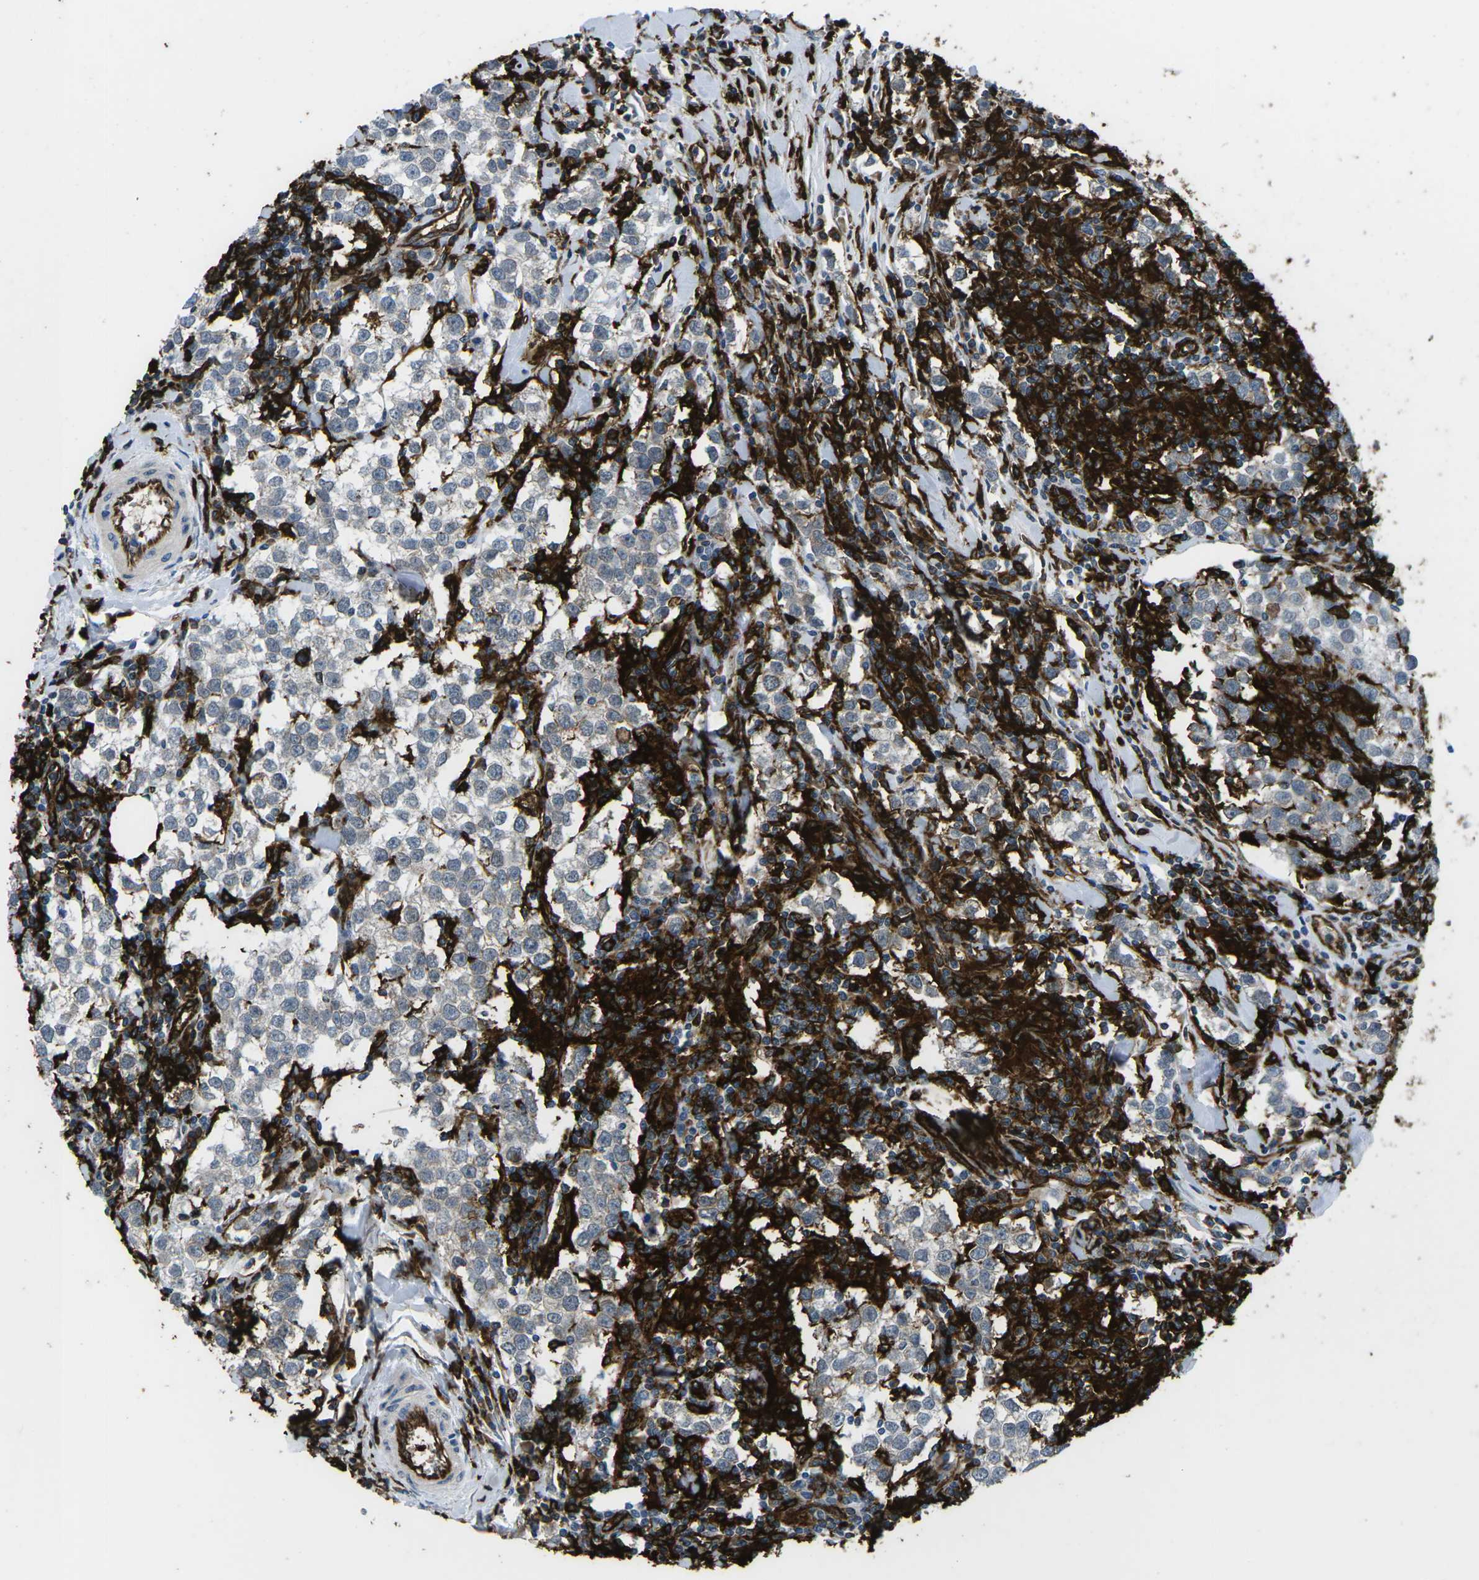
{"staining": {"intensity": "negative", "quantity": "none", "location": "none"}, "tissue": "testis cancer", "cell_type": "Tumor cells", "image_type": "cancer", "snomed": [{"axis": "morphology", "description": "Seminoma, NOS"}, {"axis": "morphology", "description": "Carcinoma, Embryonal, NOS"}, {"axis": "topography", "description": "Testis"}], "caption": "DAB immunohistochemical staining of human testis seminoma shows no significant expression in tumor cells.", "gene": "PTPN1", "patient": {"sex": "male", "age": 36}}